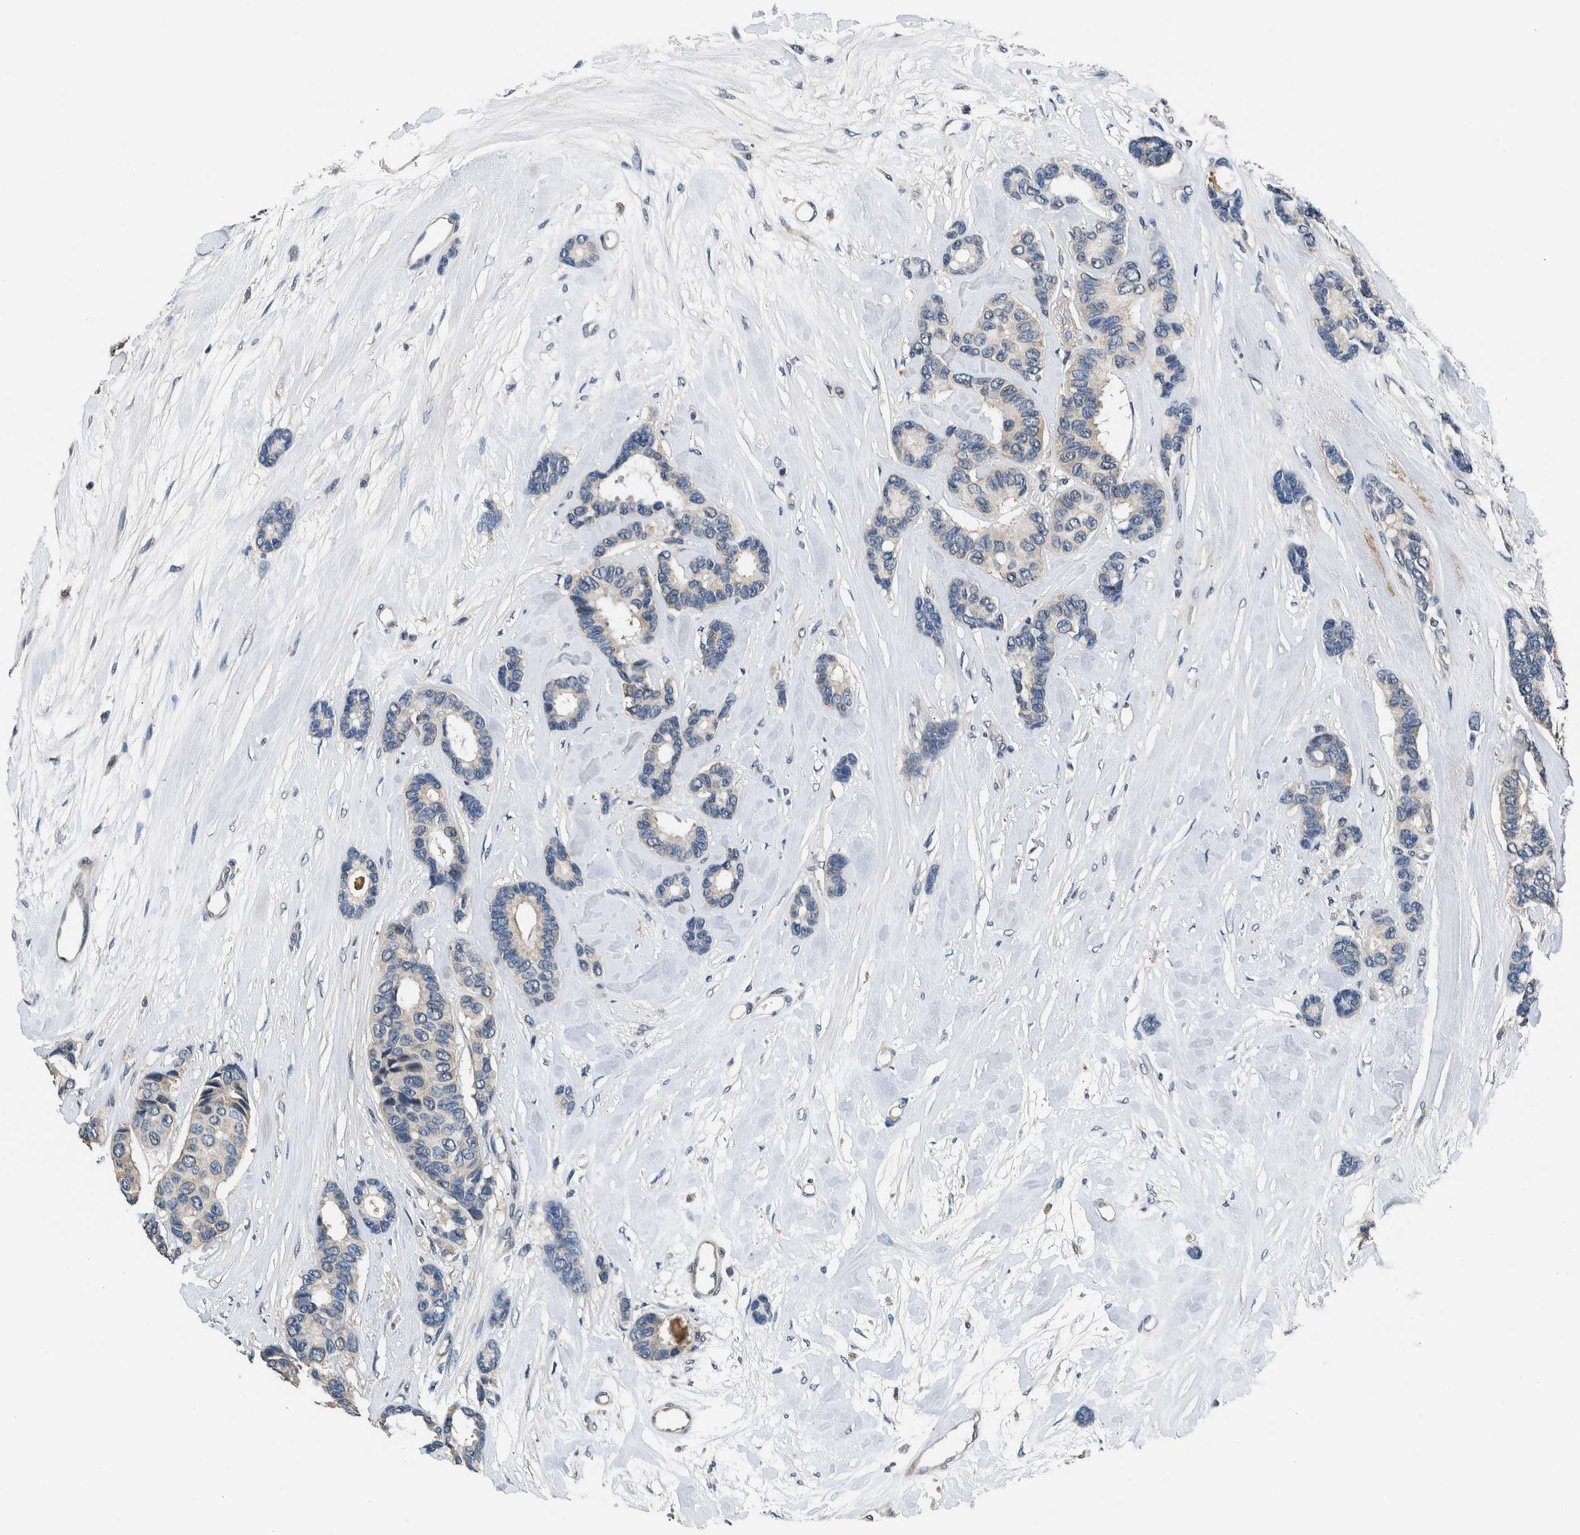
{"staining": {"intensity": "negative", "quantity": "none", "location": "none"}, "tissue": "breast cancer", "cell_type": "Tumor cells", "image_type": "cancer", "snomed": [{"axis": "morphology", "description": "Duct carcinoma"}, {"axis": "topography", "description": "Breast"}], "caption": "High power microscopy image of an IHC micrograph of intraductal carcinoma (breast), revealing no significant expression in tumor cells.", "gene": "NIBAN2", "patient": {"sex": "female", "age": 87}}